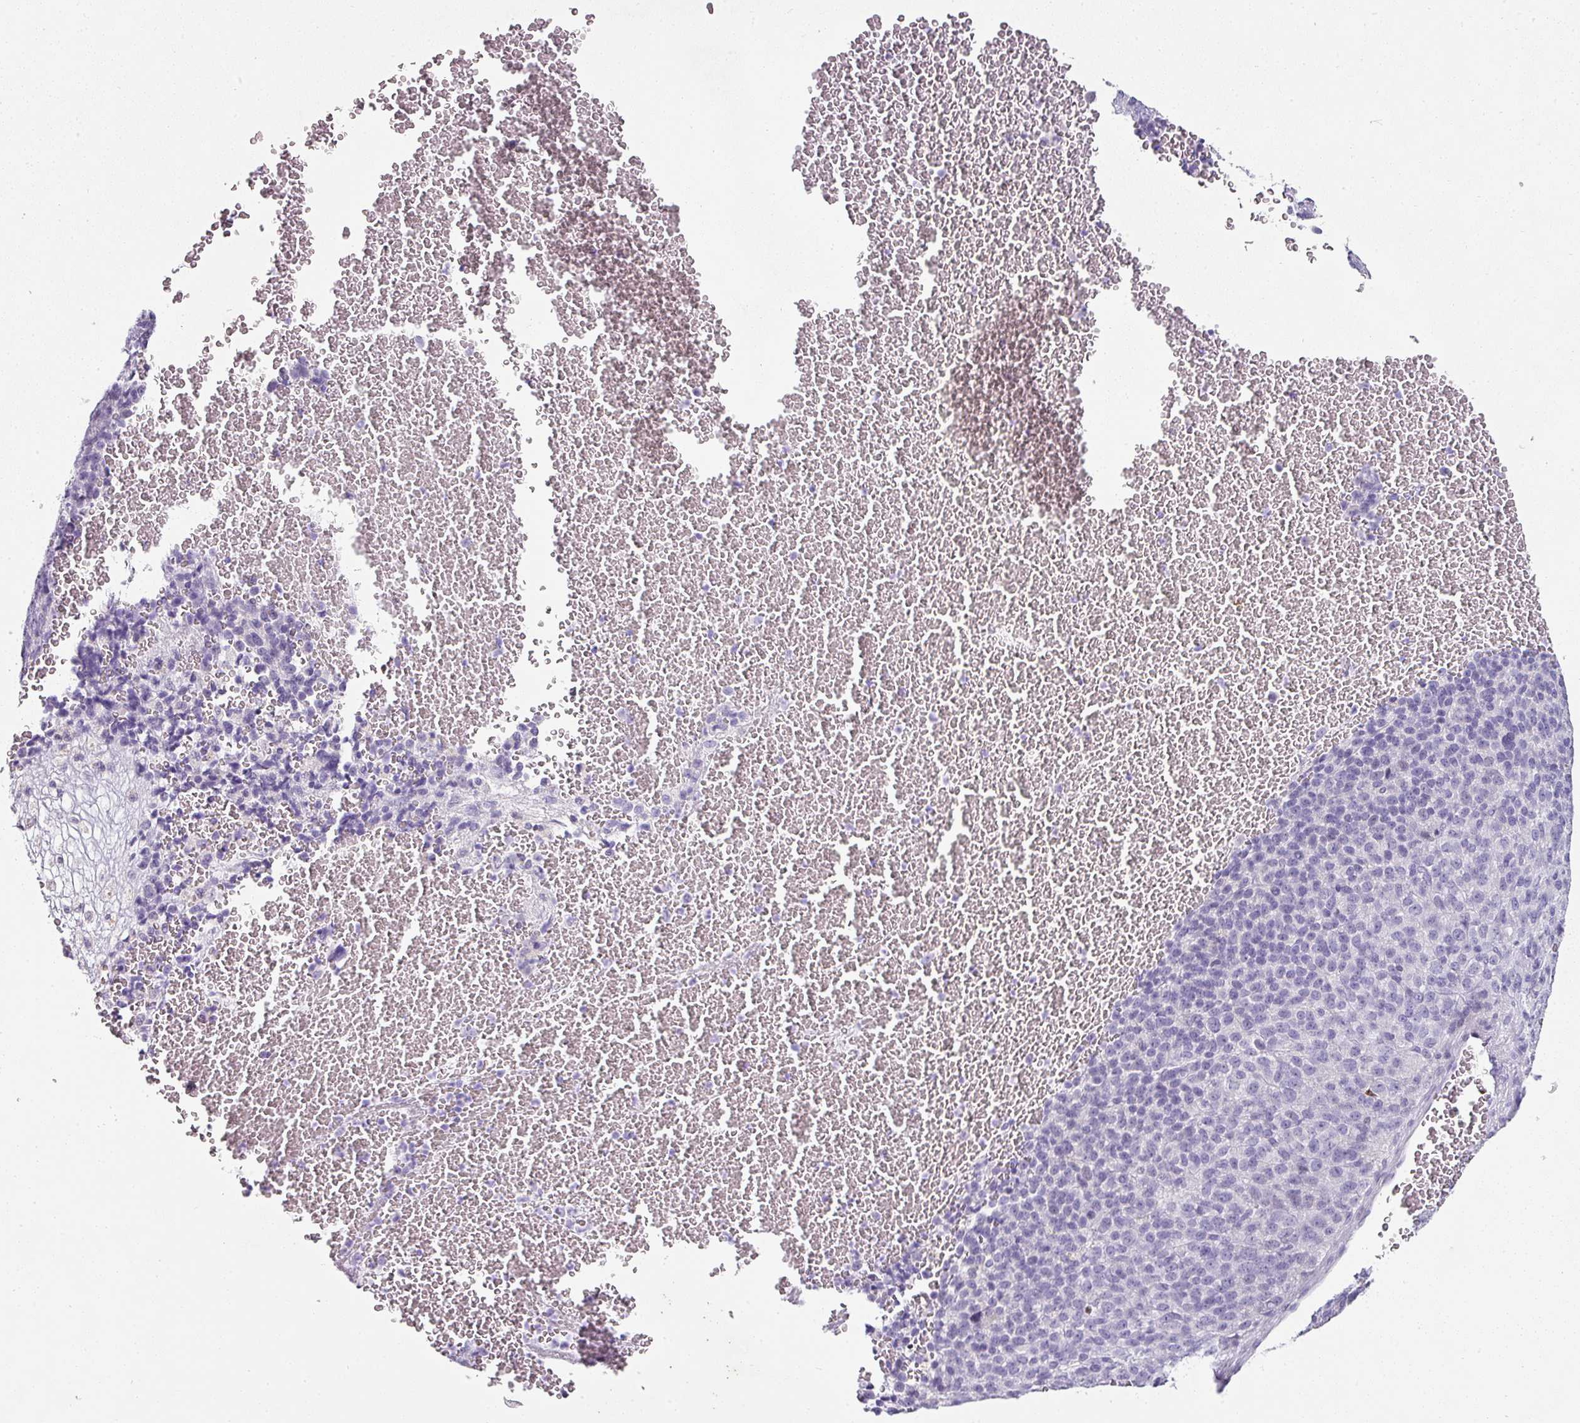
{"staining": {"intensity": "negative", "quantity": "none", "location": "none"}, "tissue": "melanoma", "cell_type": "Tumor cells", "image_type": "cancer", "snomed": [{"axis": "morphology", "description": "Malignant melanoma, Metastatic site"}, {"axis": "topography", "description": "Brain"}], "caption": "The micrograph shows no significant expression in tumor cells of malignant melanoma (metastatic site). (Immunohistochemistry, brightfield microscopy, high magnification).", "gene": "TRA2A", "patient": {"sex": "female", "age": 56}}